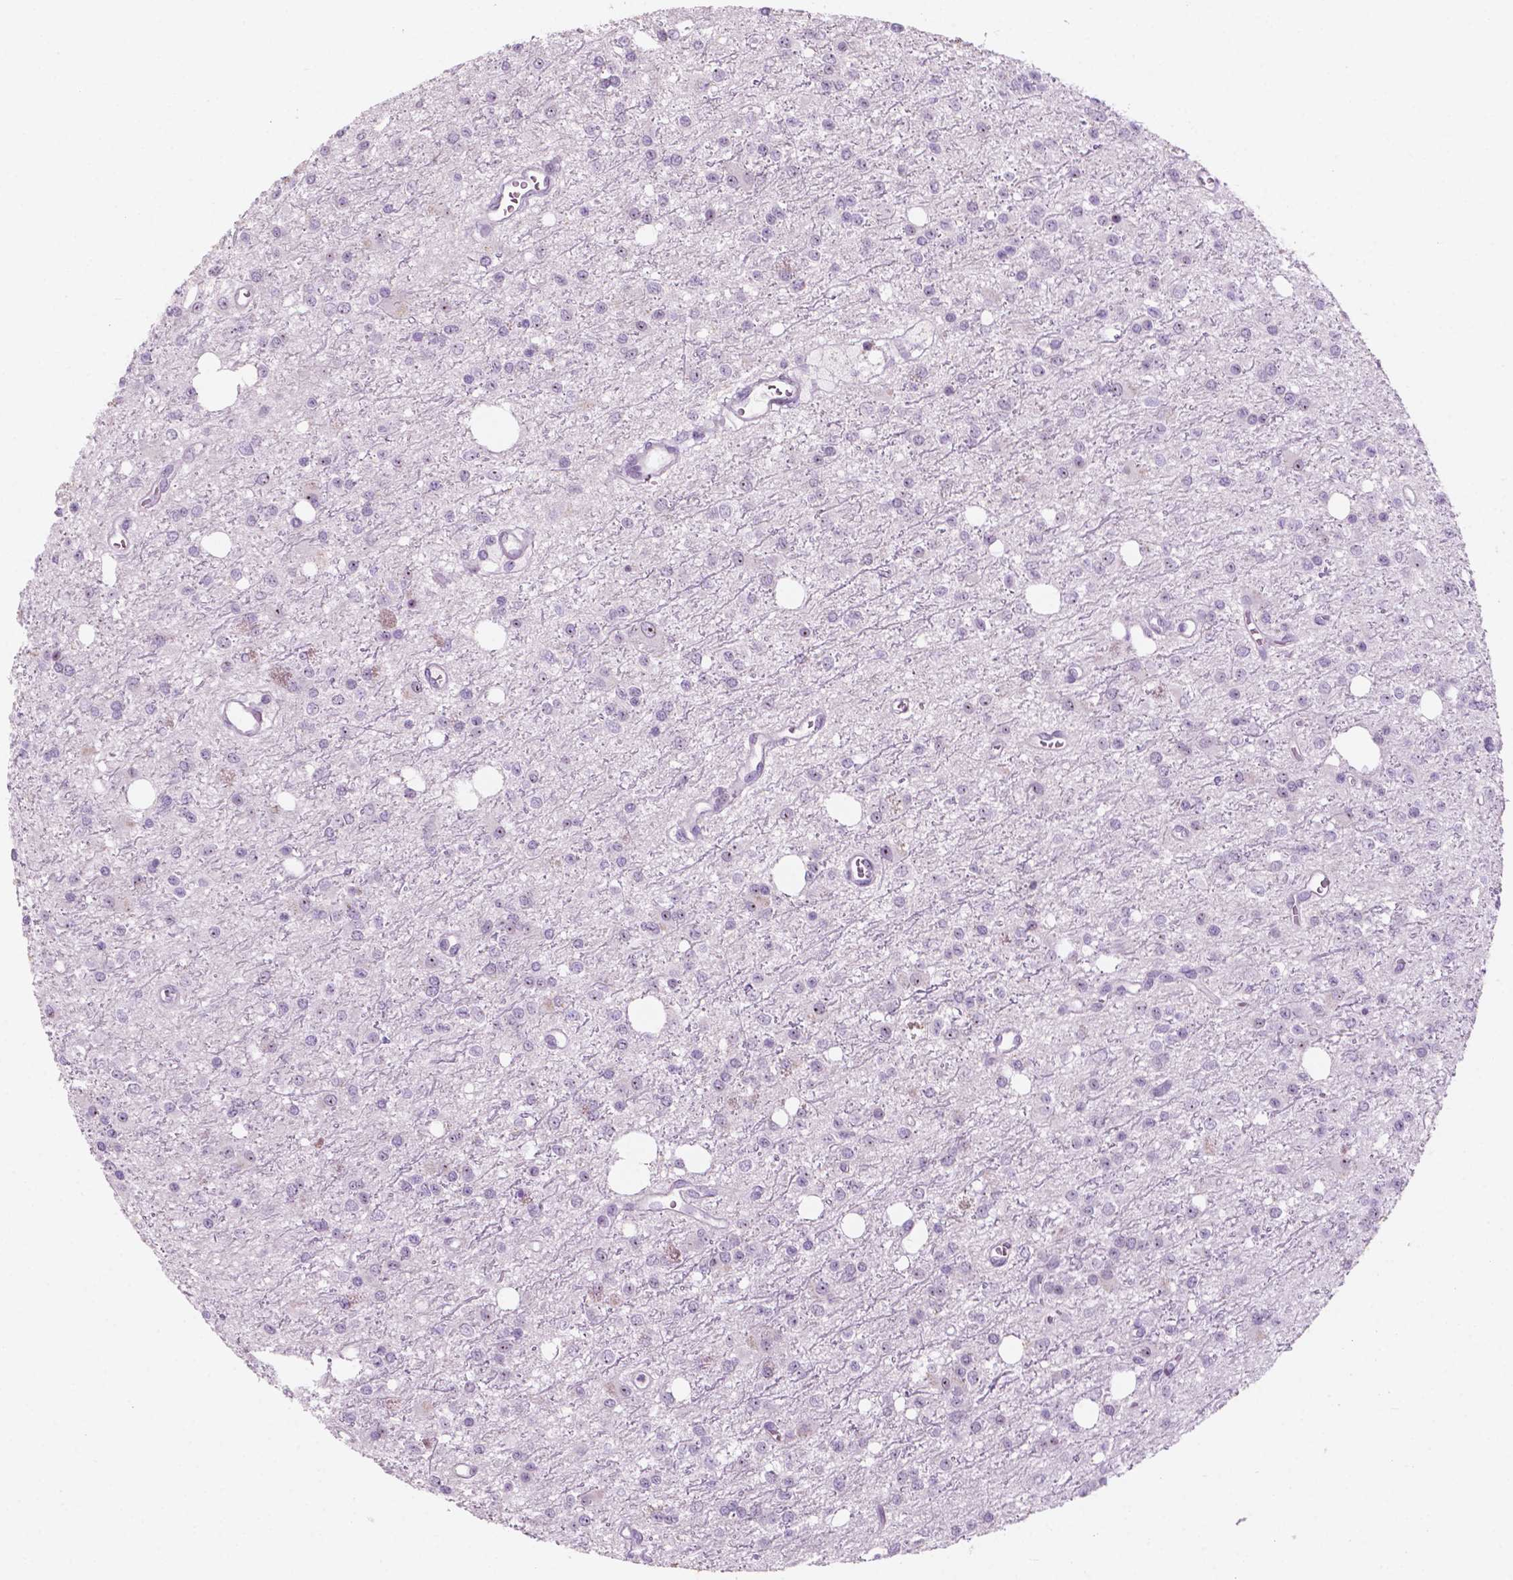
{"staining": {"intensity": "negative", "quantity": "none", "location": "none"}, "tissue": "glioma", "cell_type": "Tumor cells", "image_type": "cancer", "snomed": [{"axis": "morphology", "description": "Glioma, malignant, Low grade"}, {"axis": "topography", "description": "Brain"}], "caption": "There is no significant expression in tumor cells of malignant glioma (low-grade).", "gene": "ZNF853", "patient": {"sex": "female", "age": 45}}